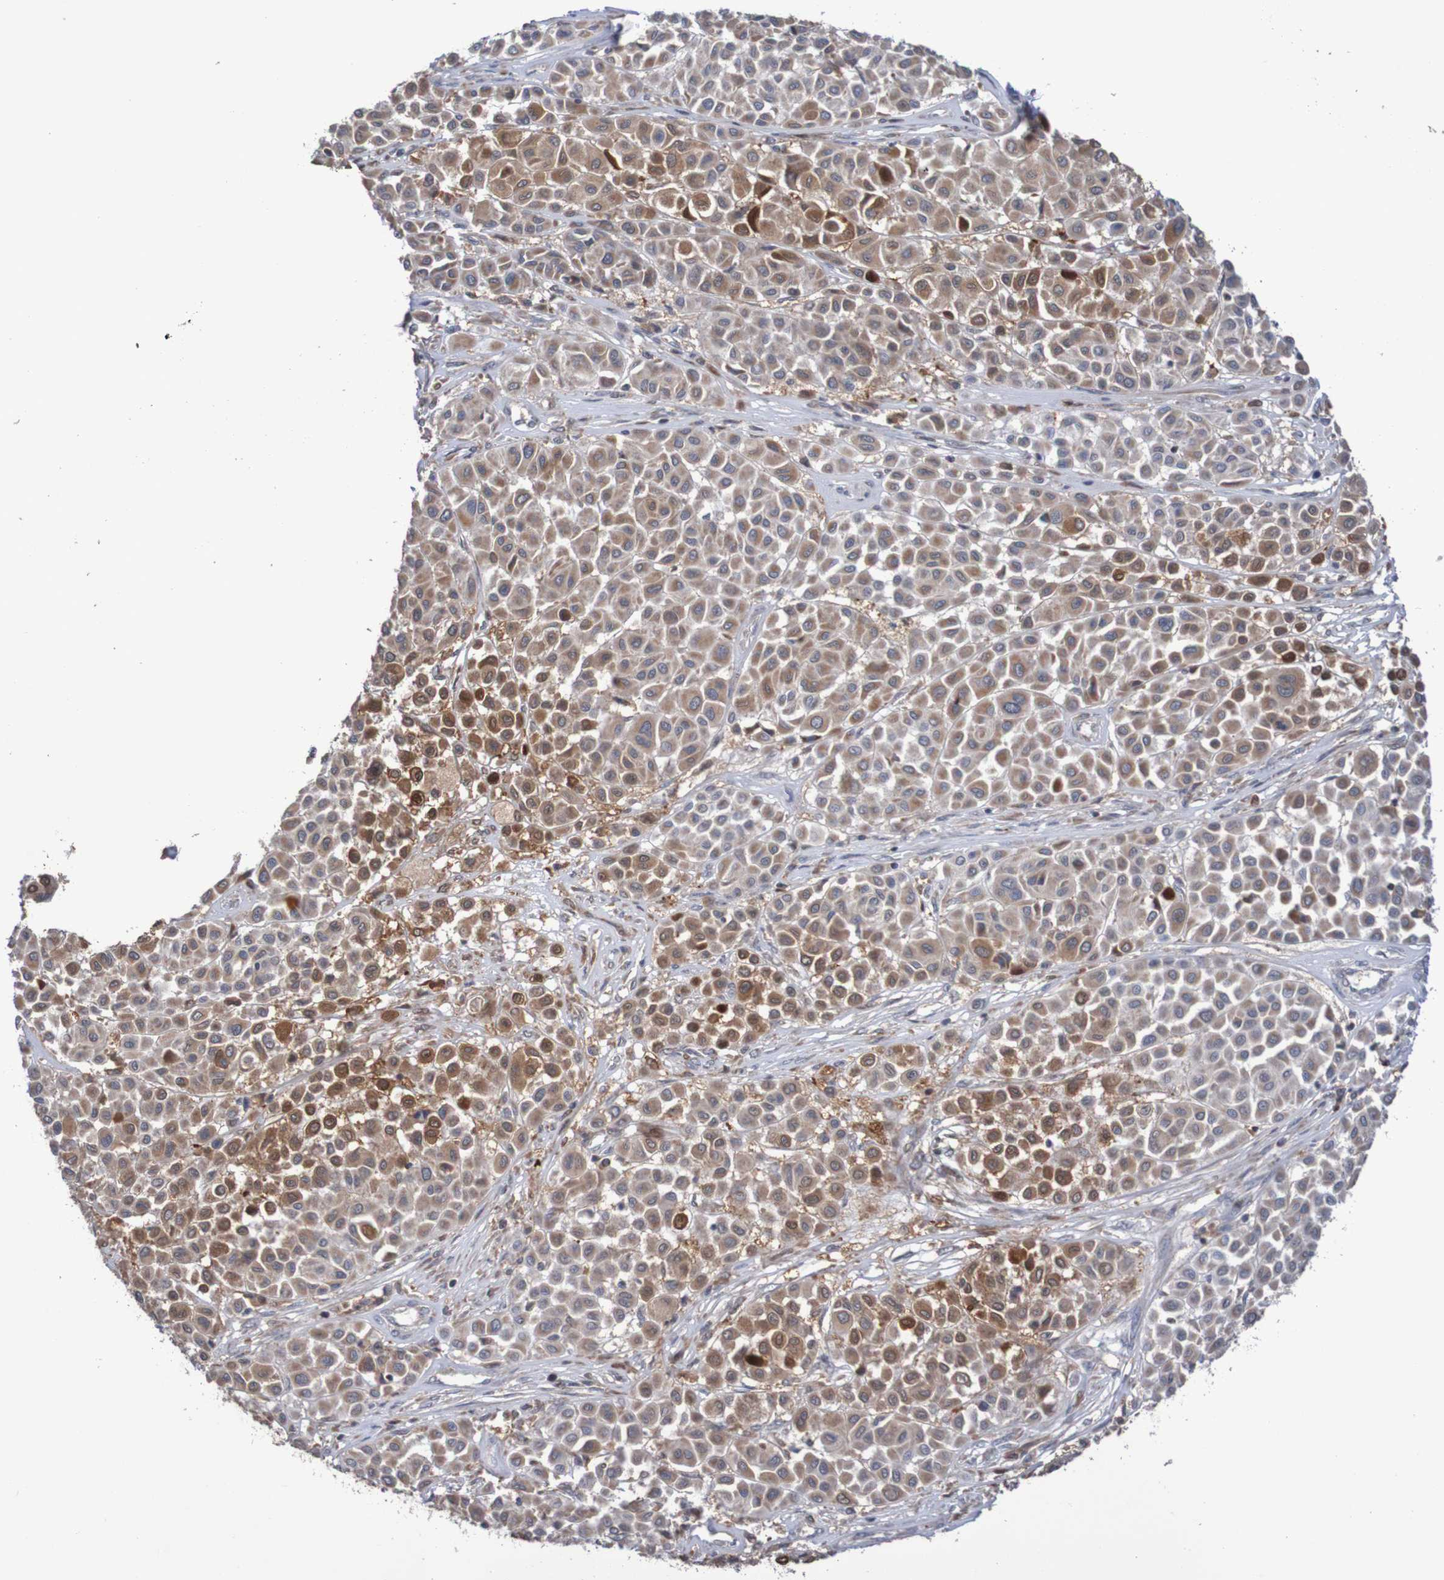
{"staining": {"intensity": "moderate", "quantity": "25%-75%", "location": "cytoplasmic/membranous"}, "tissue": "melanoma", "cell_type": "Tumor cells", "image_type": "cancer", "snomed": [{"axis": "morphology", "description": "Malignant melanoma, Metastatic site"}, {"axis": "topography", "description": "Soft tissue"}], "caption": "IHC histopathology image of human malignant melanoma (metastatic site) stained for a protein (brown), which reveals medium levels of moderate cytoplasmic/membranous expression in about 25%-75% of tumor cells.", "gene": "C3orf18", "patient": {"sex": "male", "age": 41}}